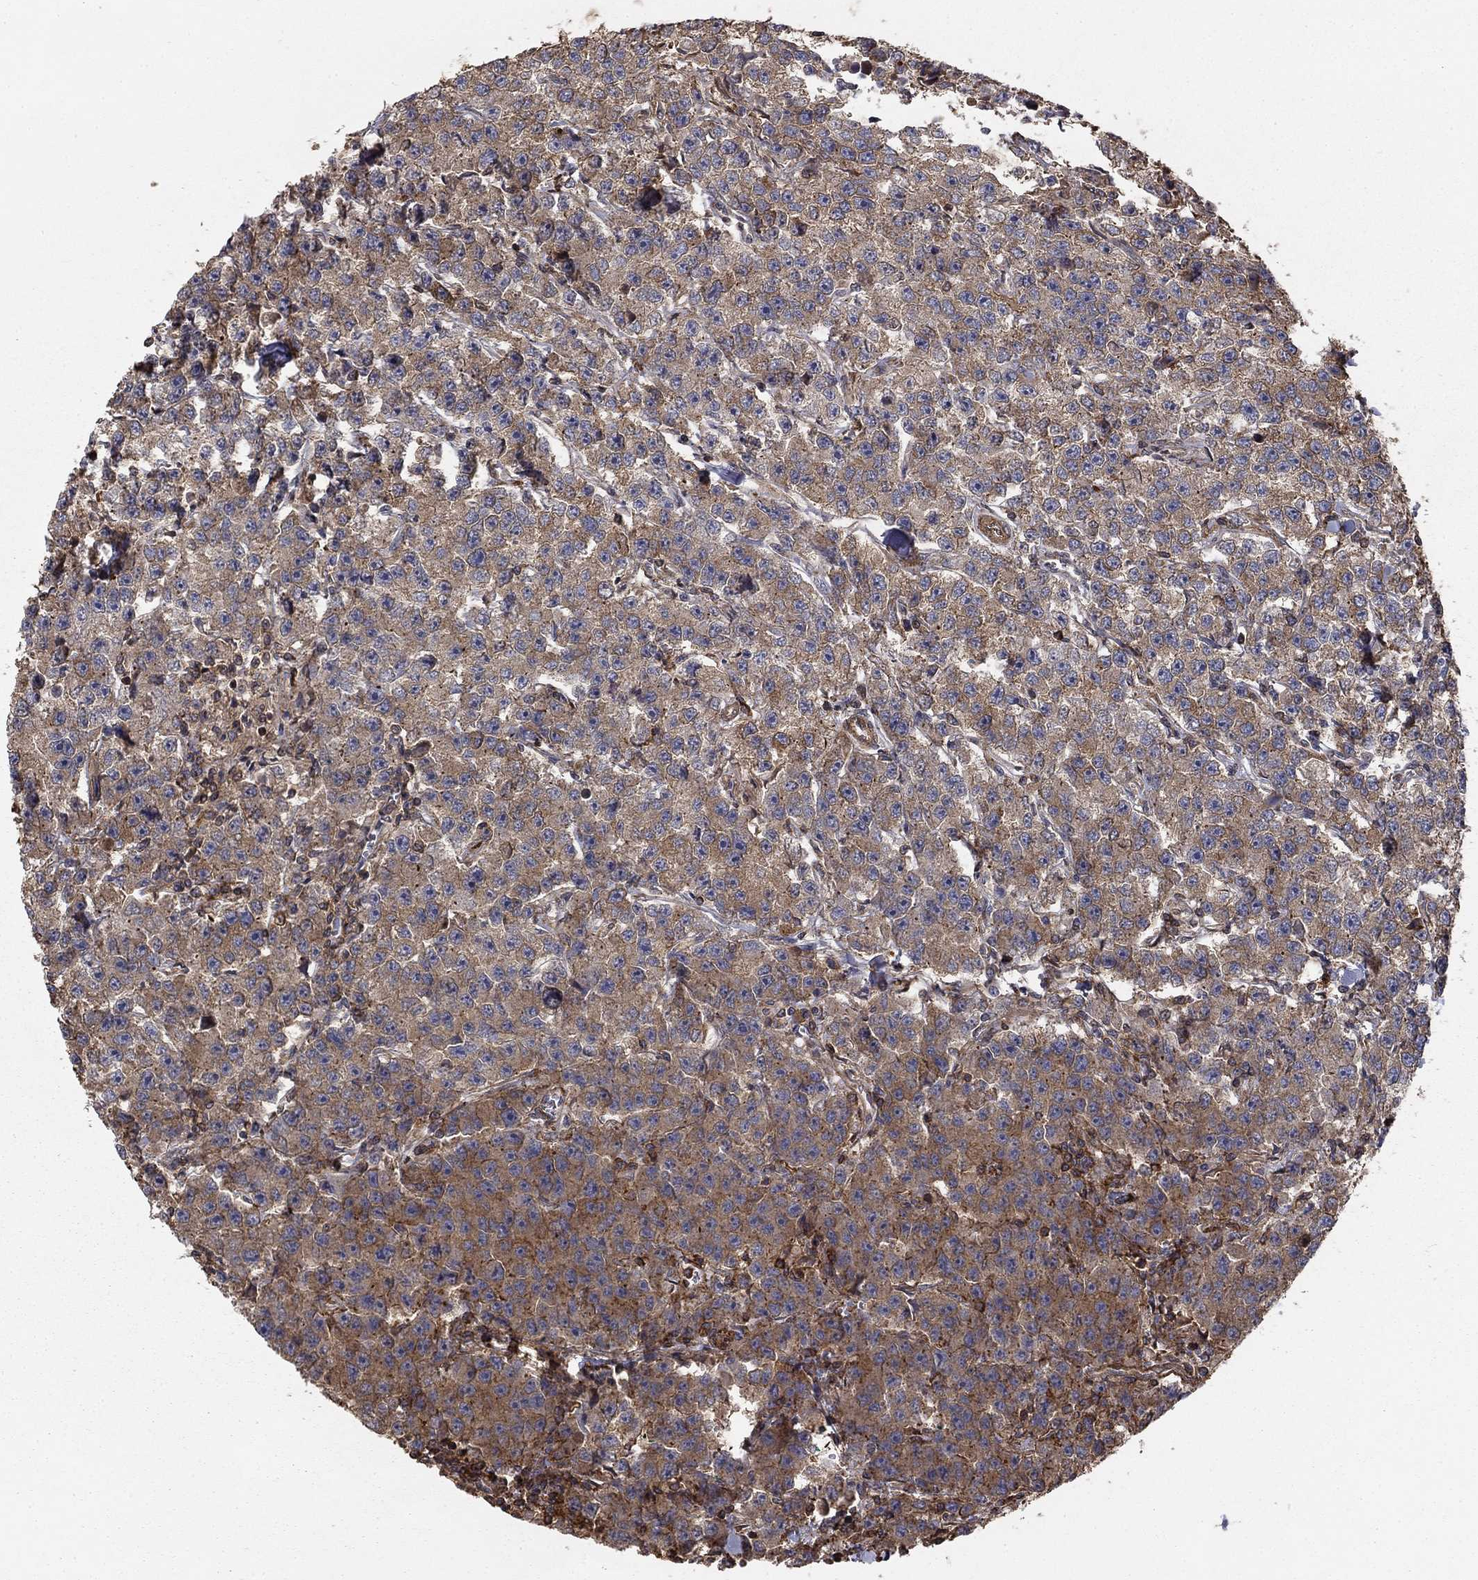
{"staining": {"intensity": "weak", "quantity": "25%-75%", "location": "cytoplasmic/membranous"}, "tissue": "testis cancer", "cell_type": "Tumor cells", "image_type": "cancer", "snomed": [{"axis": "morphology", "description": "Seminoma, NOS"}, {"axis": "topography", "description": "Testis"}], "caption": "Protein staining exhibits weak cytoplasmic/membranous staining in approximately 25%-75% of tumor cells in testis seminoma.", "gene": "HABP4", "patient": {"sex": "male", "age": 59}}